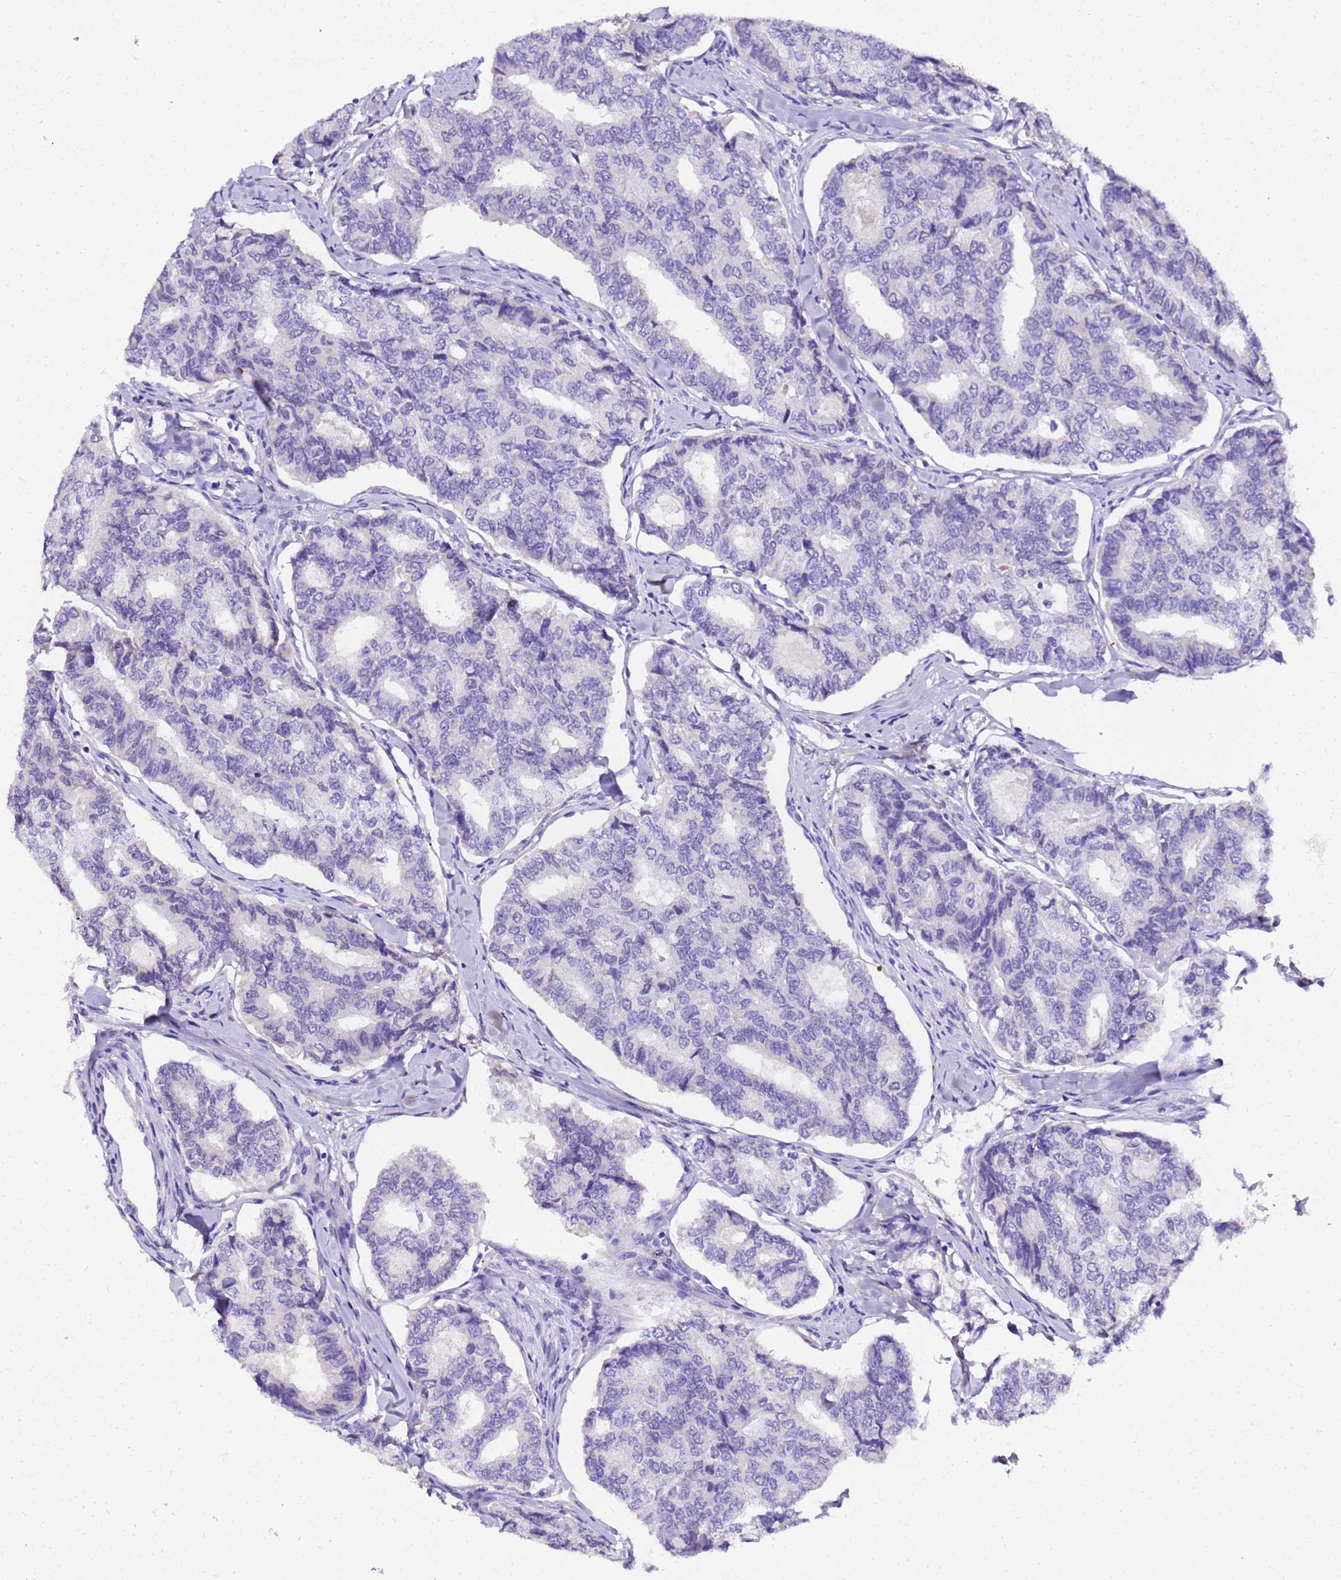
{"staining": {"intensity": "negative", "quantity": "none", "location": "none"}, "tissue": "thyroid cancer", "cell_type": "Tumor cells", "image_type": "cancer", "snomed": [{"axis": "morphology", "description": "Papillary adenocarcinoma, NOS"}, {"axis": "topography", "description": "Thyroid gland"}], "caption": "High magnification brightfield microscopy of thyroid cancer stained with DAB (3,3'-diaminobenzidine) (brown) and counterstained with hematoxylin (blue): tumor cells show no significant staining. Brightfield microscopy of IHC stained with DAB (brown) and hematoxylin (blue), captured at high magnification.", "gene": "HSPB6", "patient": {"sex": "female", "age": 35}}